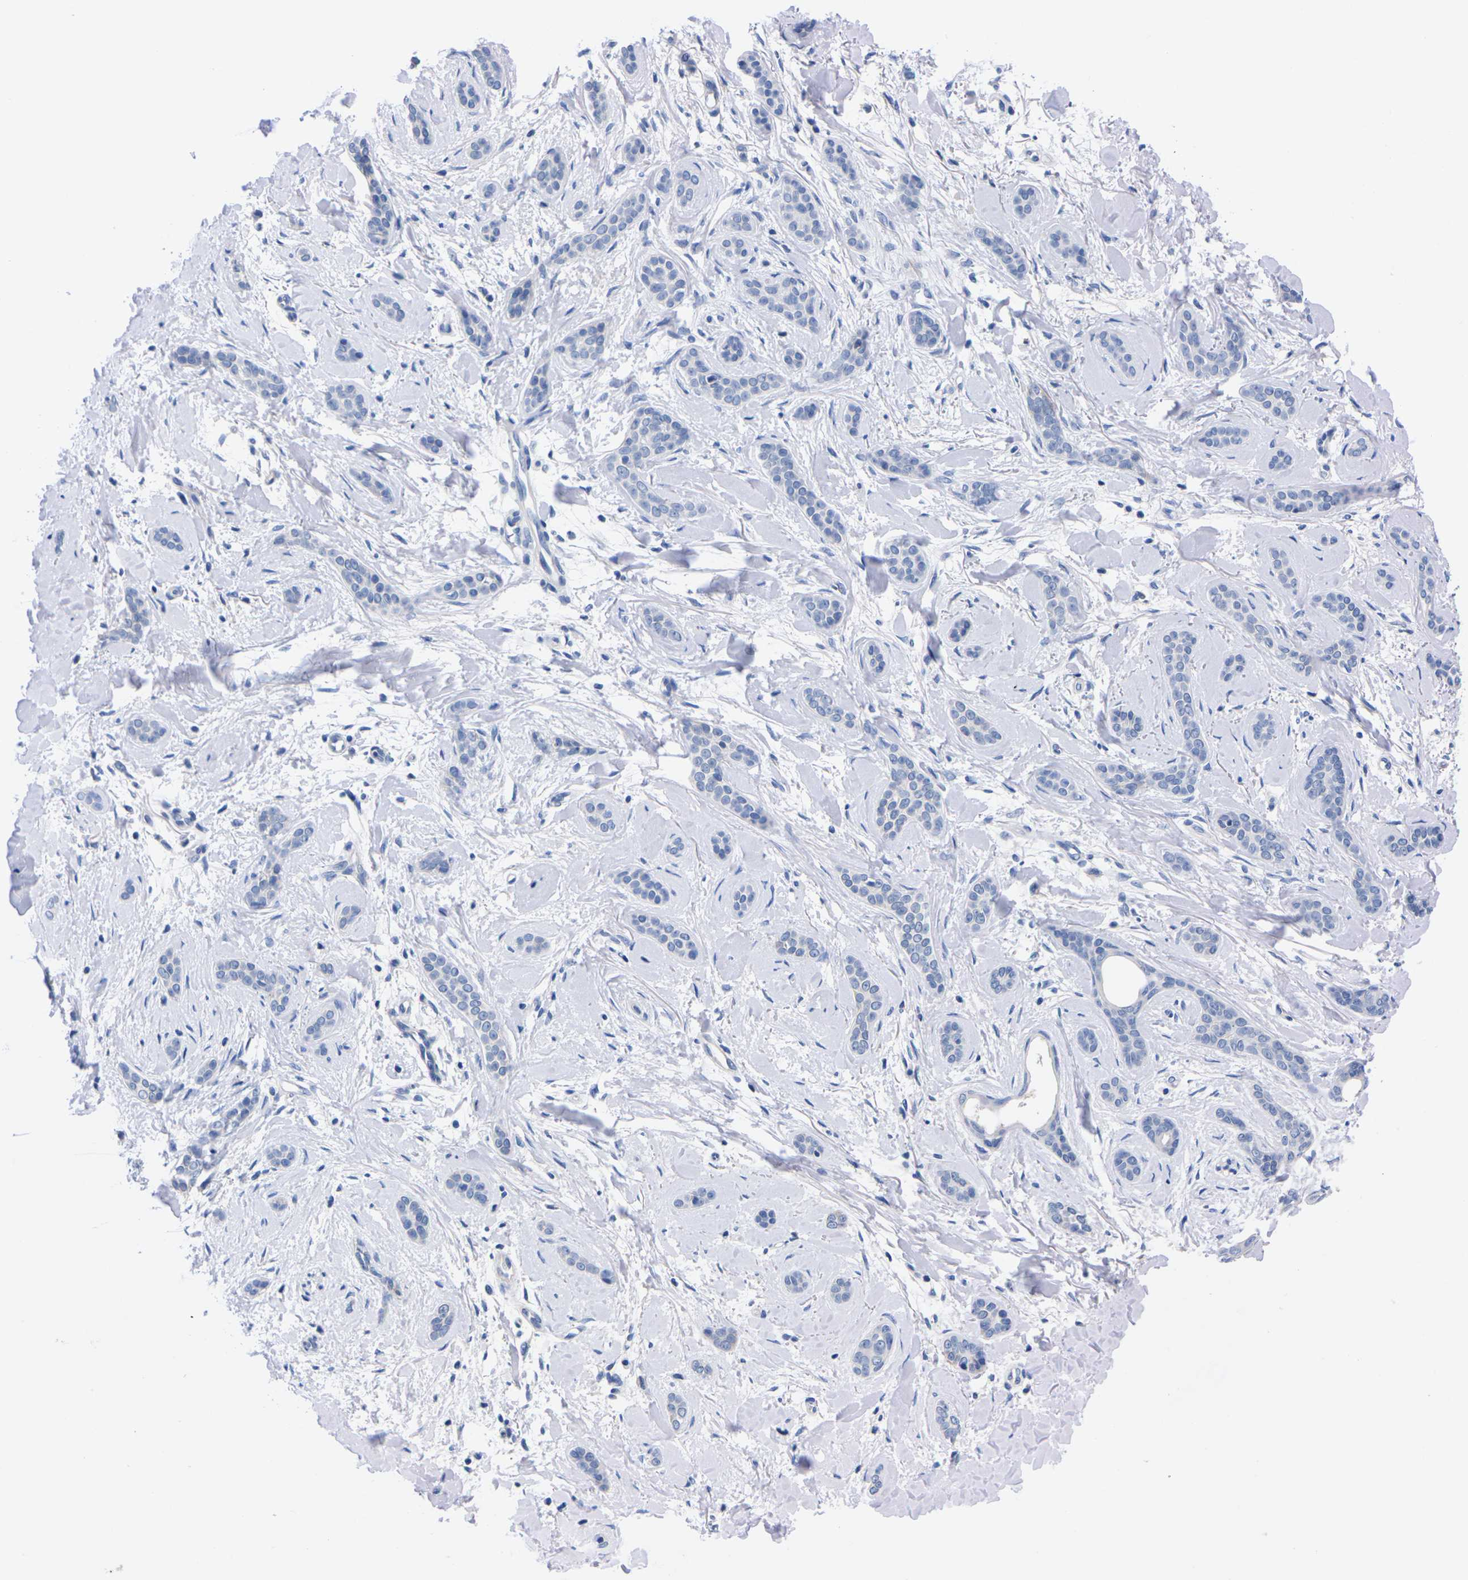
{"staining": {"intensity": "negative", "quantity": "none", "location": "none"}, "tissue": "skin cancer", "cell_type": "Tumor cells", "image_type": "cancer", "snomed": [{"axis": "morphology", "description": "Basal cell carcinoma"}, {"axis": "morphology", "description": "Adnexal tumor, benign"}, {"axis": "topography", "description": "Skin"}], "caption": "Immunohistochemical staining of skin basal cell carcinoma demonstrates no significant staining in tumor cells.", "gene": "FAM210A", "patient": {"sex": "female", "age": 42}}